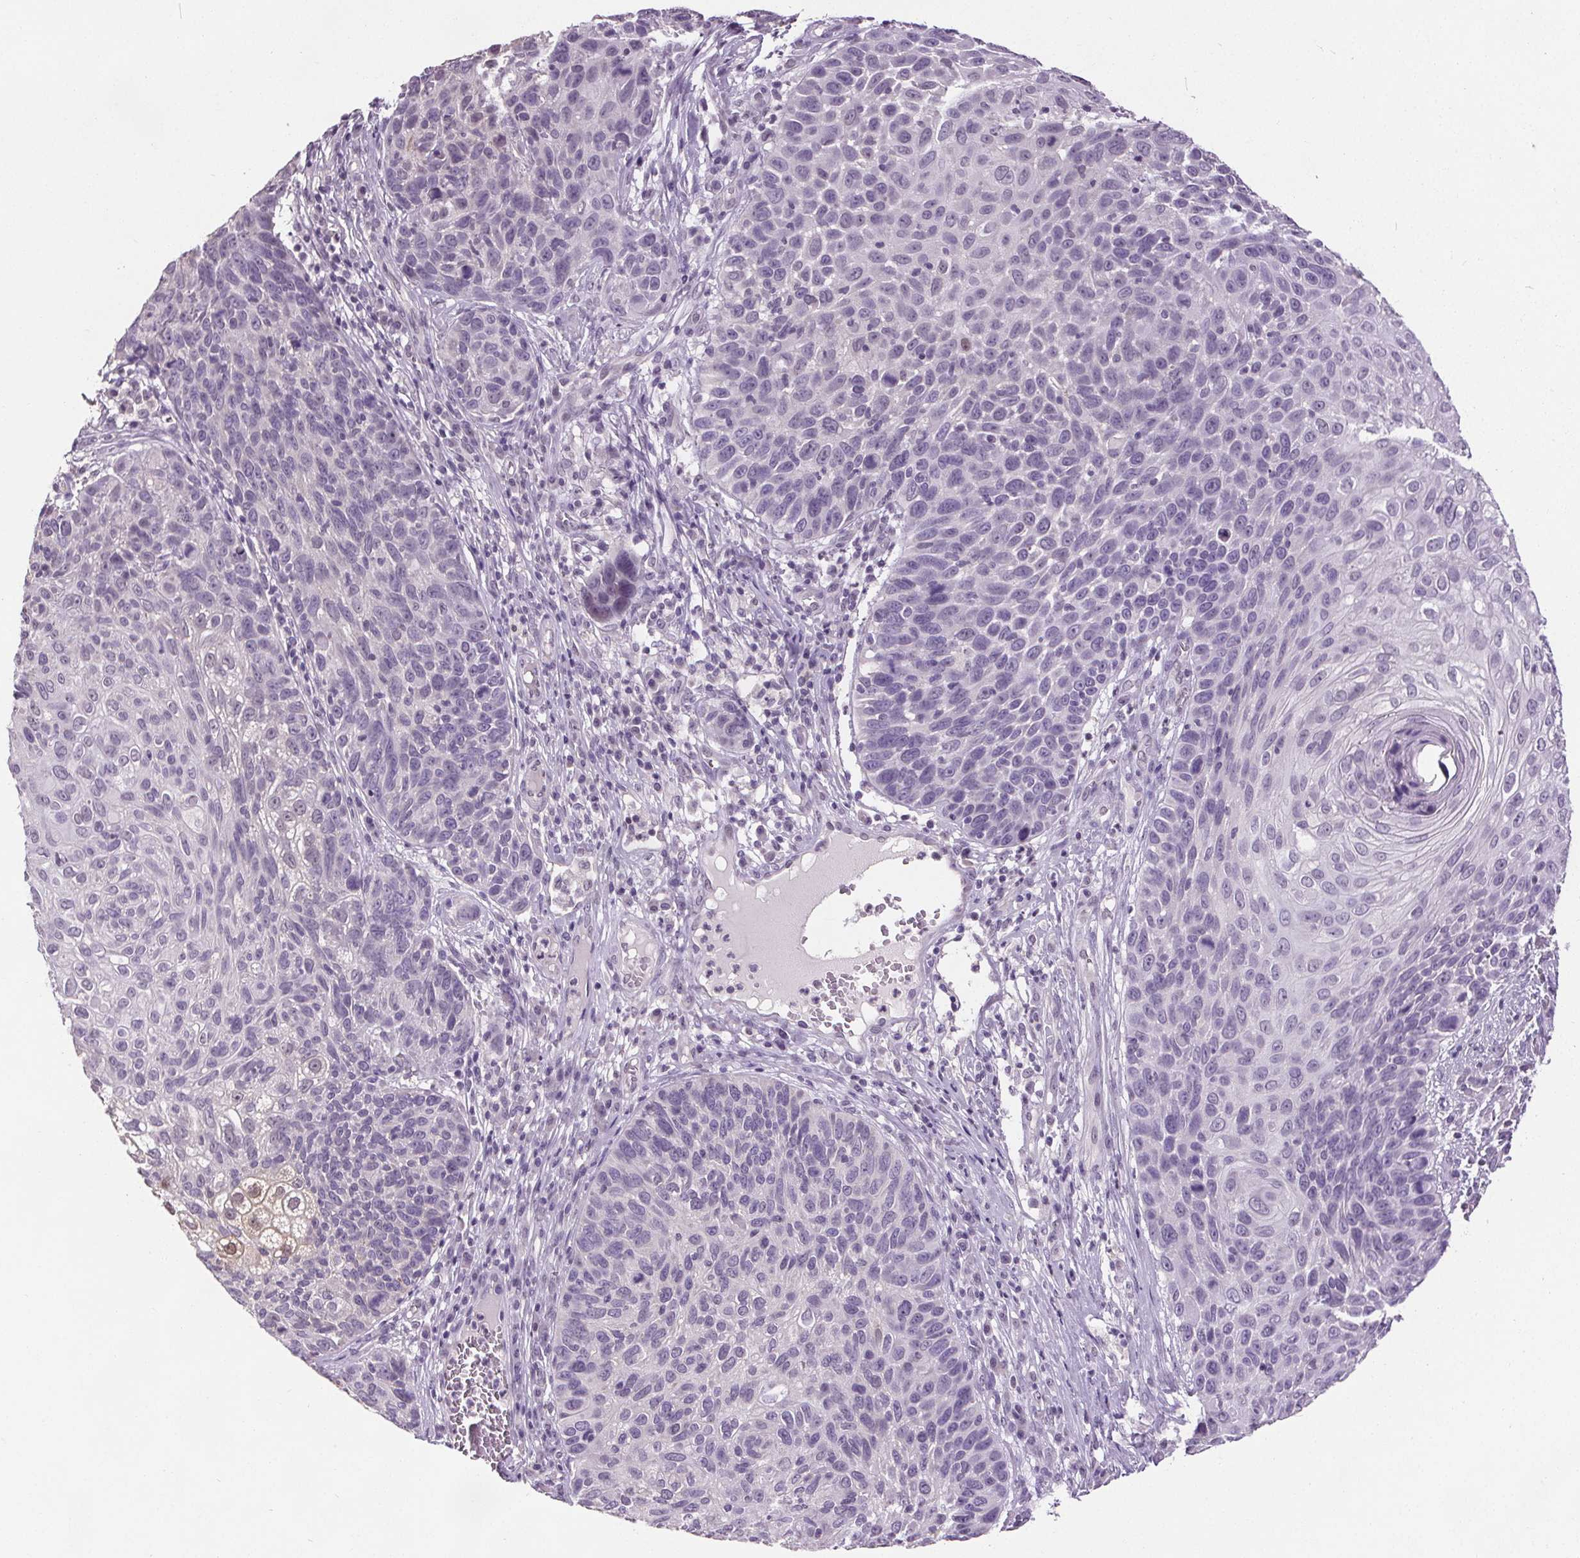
{"staining": {"intensity": "negative", "quantity": "none", "location": "none"}, "tissue": "skin cancer", "cell_type": "Tumor cells", "image_type": "cancer", "snomed": [{"axis": "morphology", "description": "Squamous cell carcinoma, NOS"}, {"axis": "topography", "description": "Skin"}], "caption": "Tumor cells show no significant staining in skin cancer (squamous cell carcinoma). Nuclei are stained in blue.", "gene": "SLC2A9", "patient": {"sex": "male", "age": 92}}